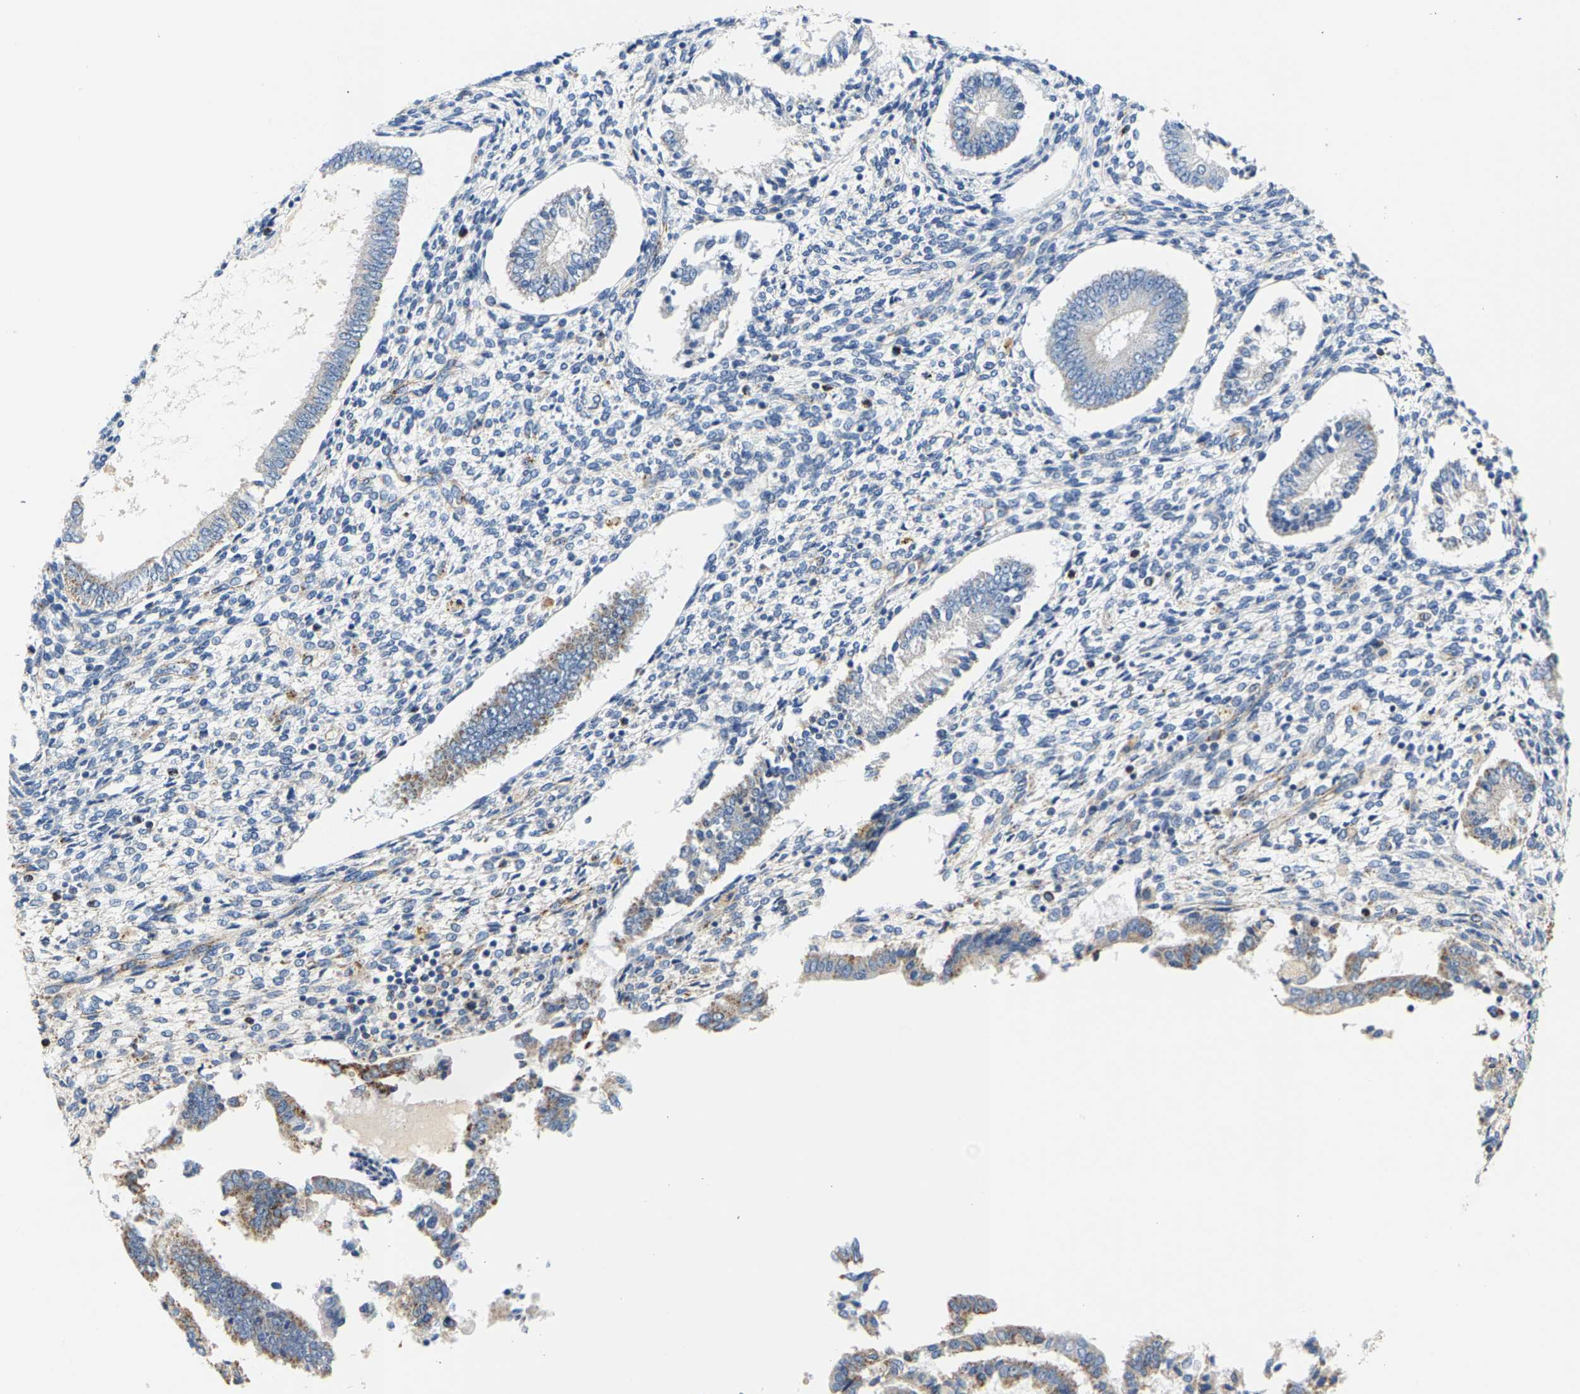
{"staining": {"intensity": "negative", "quantity": "none", "location": "none"}, "tissue": "endometrium", "cell_type": "Cells in endometrial stroma", "image_type": "normal", "snomed": [{"axis": "morphology", "description": "Normal tissue, NOS"}, {"axis": "topography", "description": "Endometrium"}], "caption": "Immunohistochemistry (IHC) image of unremarkable human endometrium stained for a protein (brown), which shows no expression in cells in endometrial stroma. (DAB immunohistochemistry (IHC) visualized using brightfield microscopy, high magnification).", "gene": "SHMT2", "patient": {"sex": "female", "age": 42}}